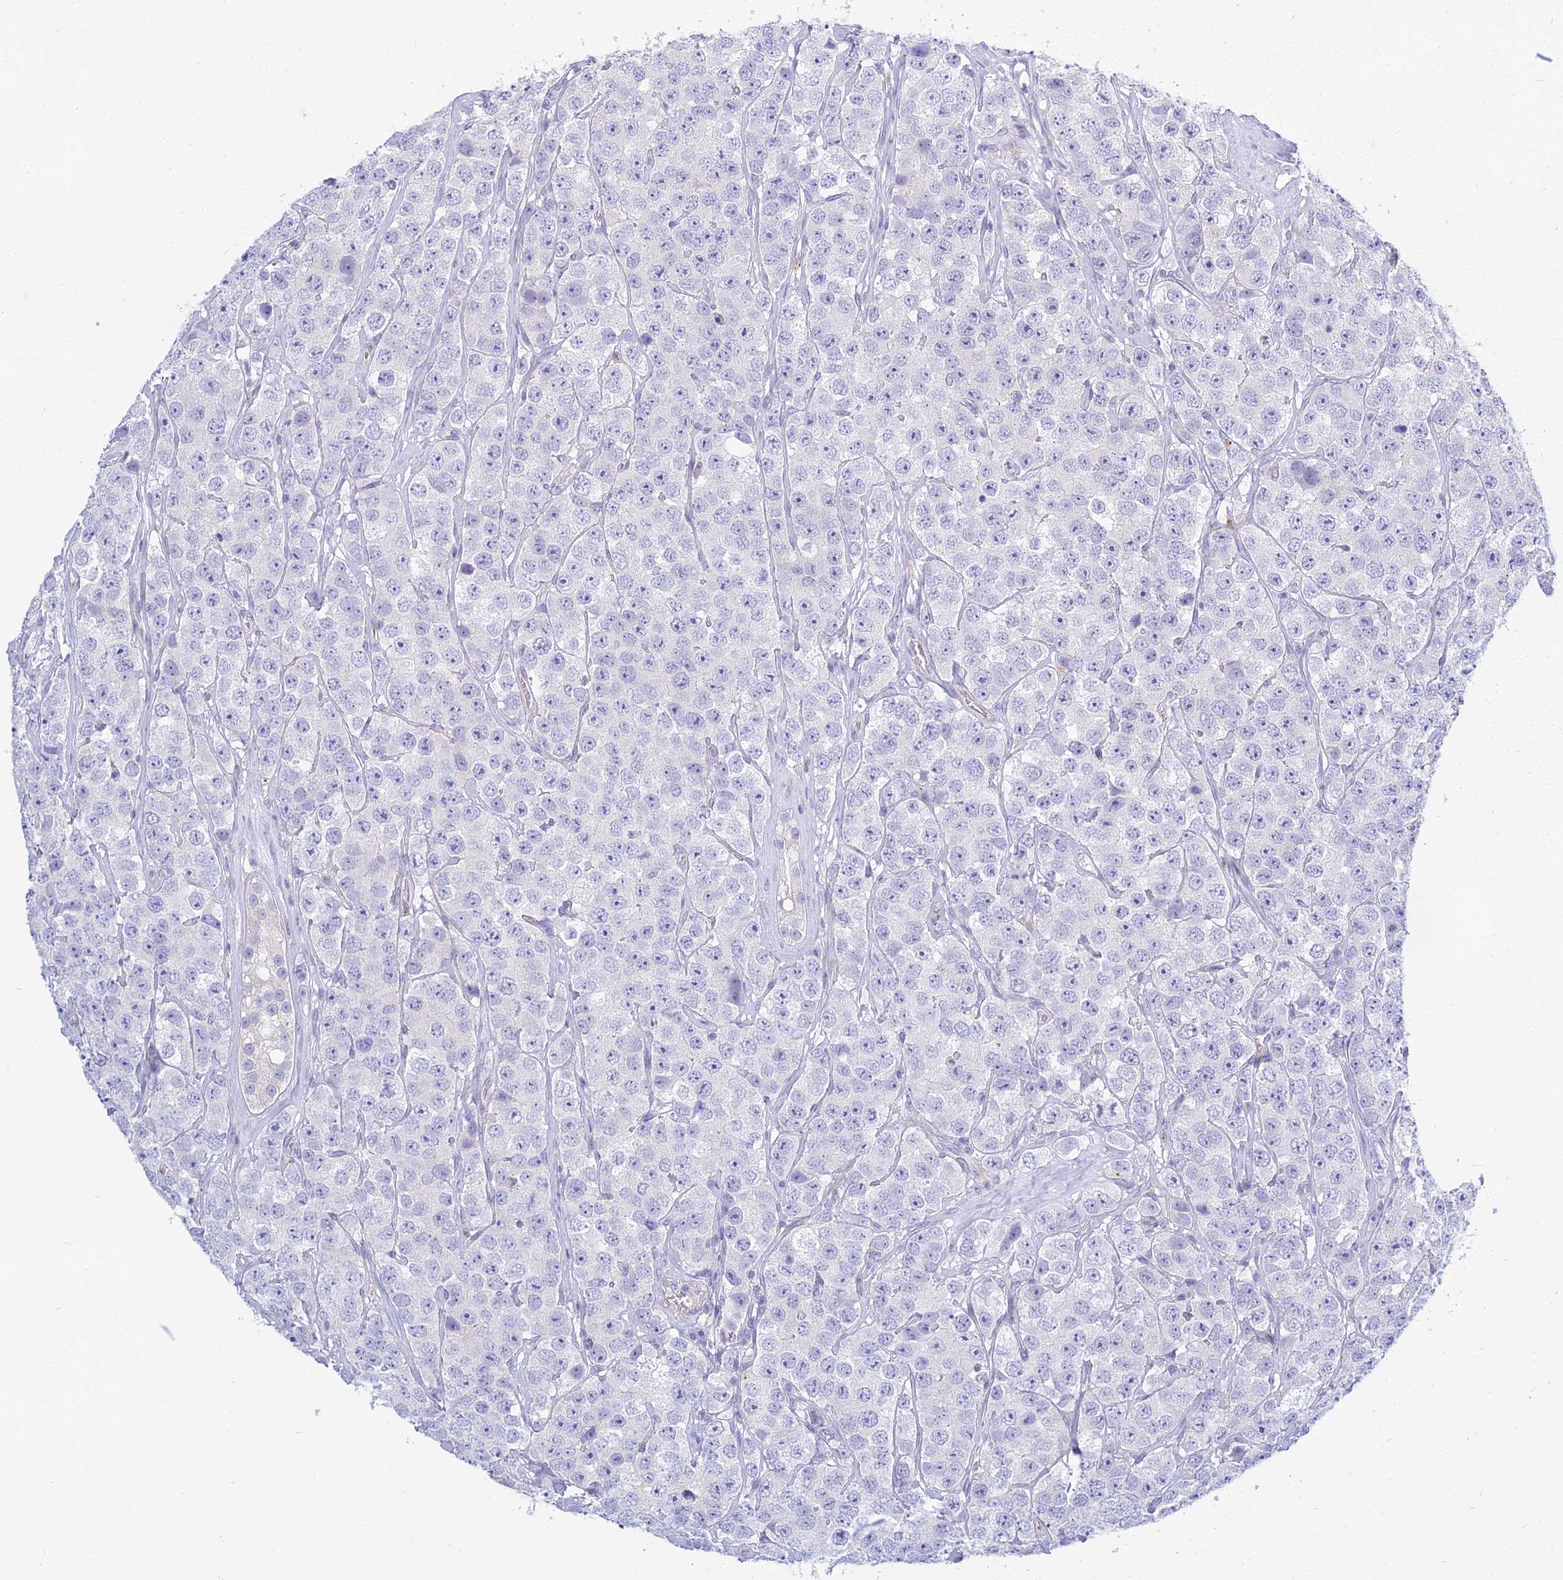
{"staining": {"intensity": "negative", "quantity": "none", "location": "none"}, "tissue": "testis cancer", "cell_type": "Tumor cells", "image_type": "cancer", "snomed": [{"axis": "morphology", "description": "Seminoma, NOS"}, {"axis": "topography", "description": "Testis"}], "caption": "High power microscopy photomicrograph of an immunohistochemistry (IHC) micrograph of seminoma (testis), revealing no significant expression in tumor cells. (DAB (3,3'-diaminobenzidine) immunohistochemistry, high magnification).", "gene": "SMIM24", "patient": {"sex": "male", "age": 28}}